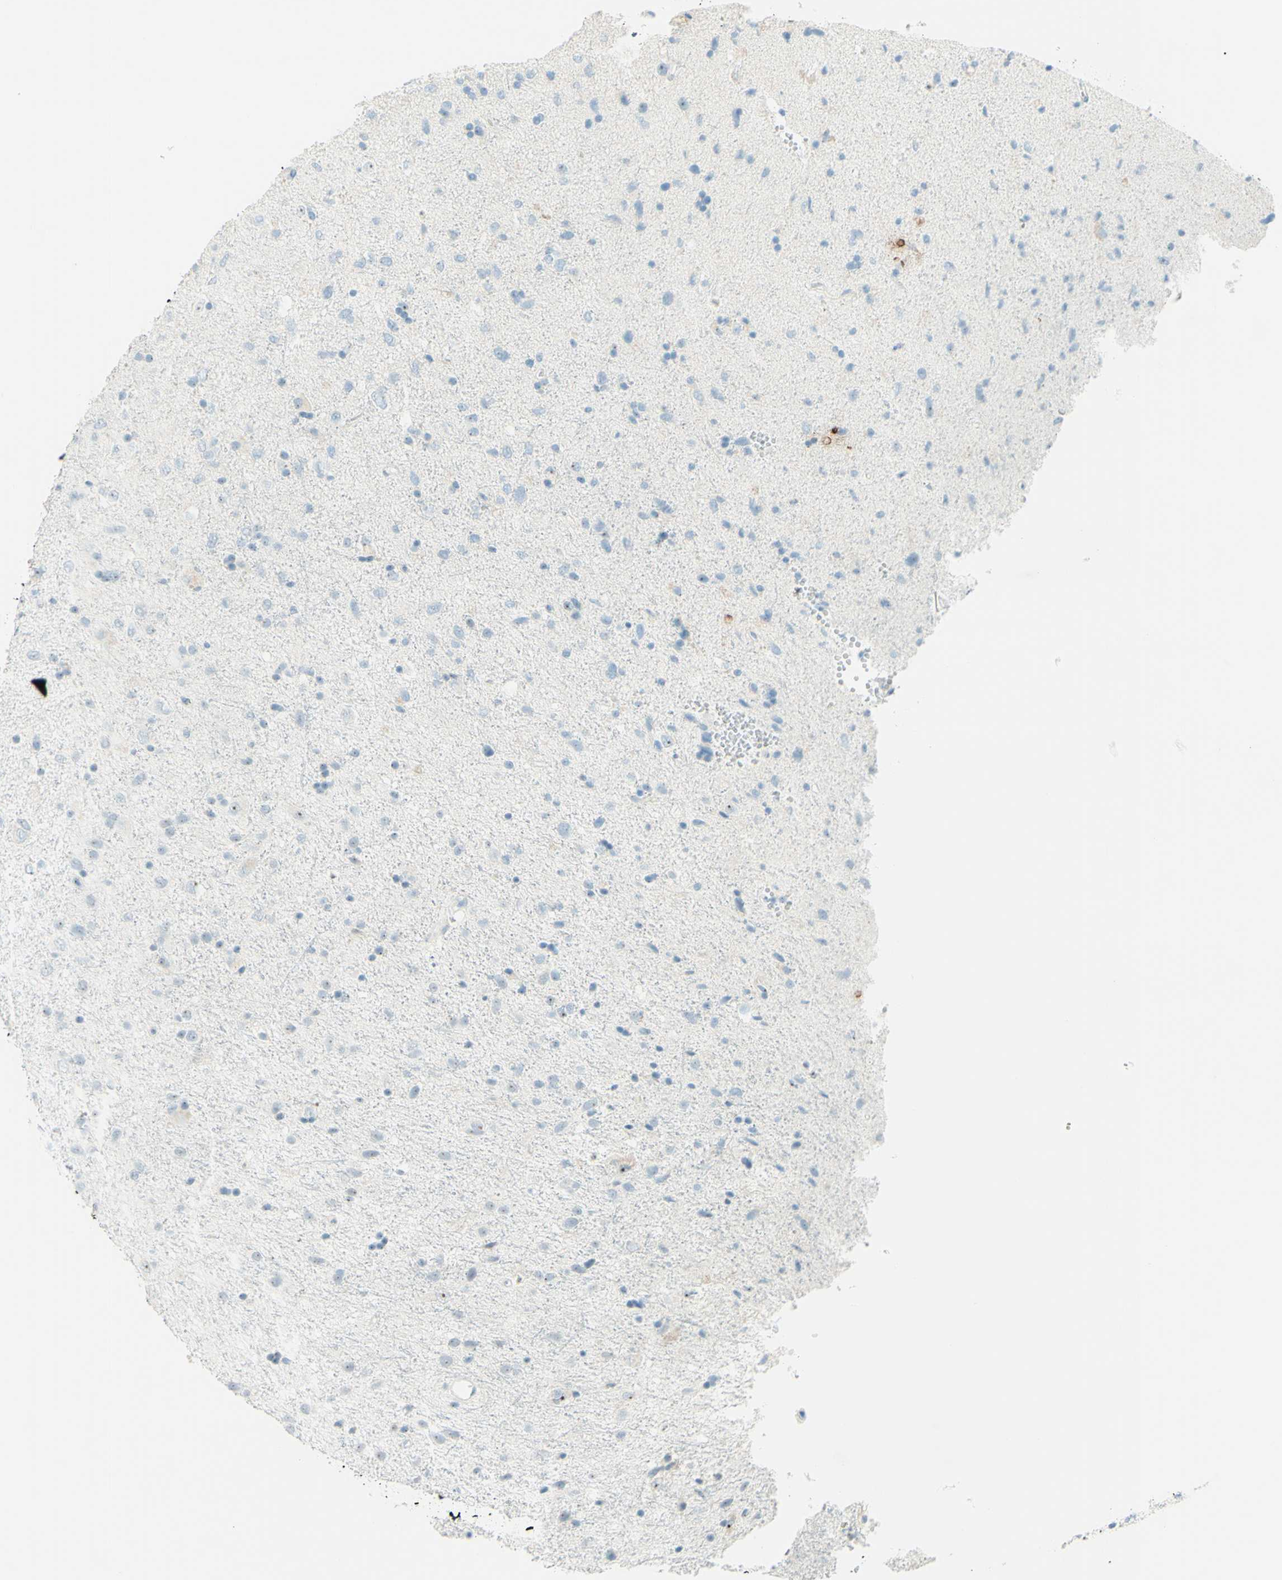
{"staining": {"intensity": "weak", "quantity": "<25%", "location": "nuclear"}, "tissue": "glioma", "cell_type": "Tumor cells", "image_type": "cancer", "snomed": [{"axis": "morphology", "description": "Glioma, malignant, Low grade"}, {"axis": "topography", "description": "Brain"}], "caption": "Tumor cells show no significant positivity in glioma.", "gene": "FMR1NB", "patient": {"sex": "male", "age": 77}}